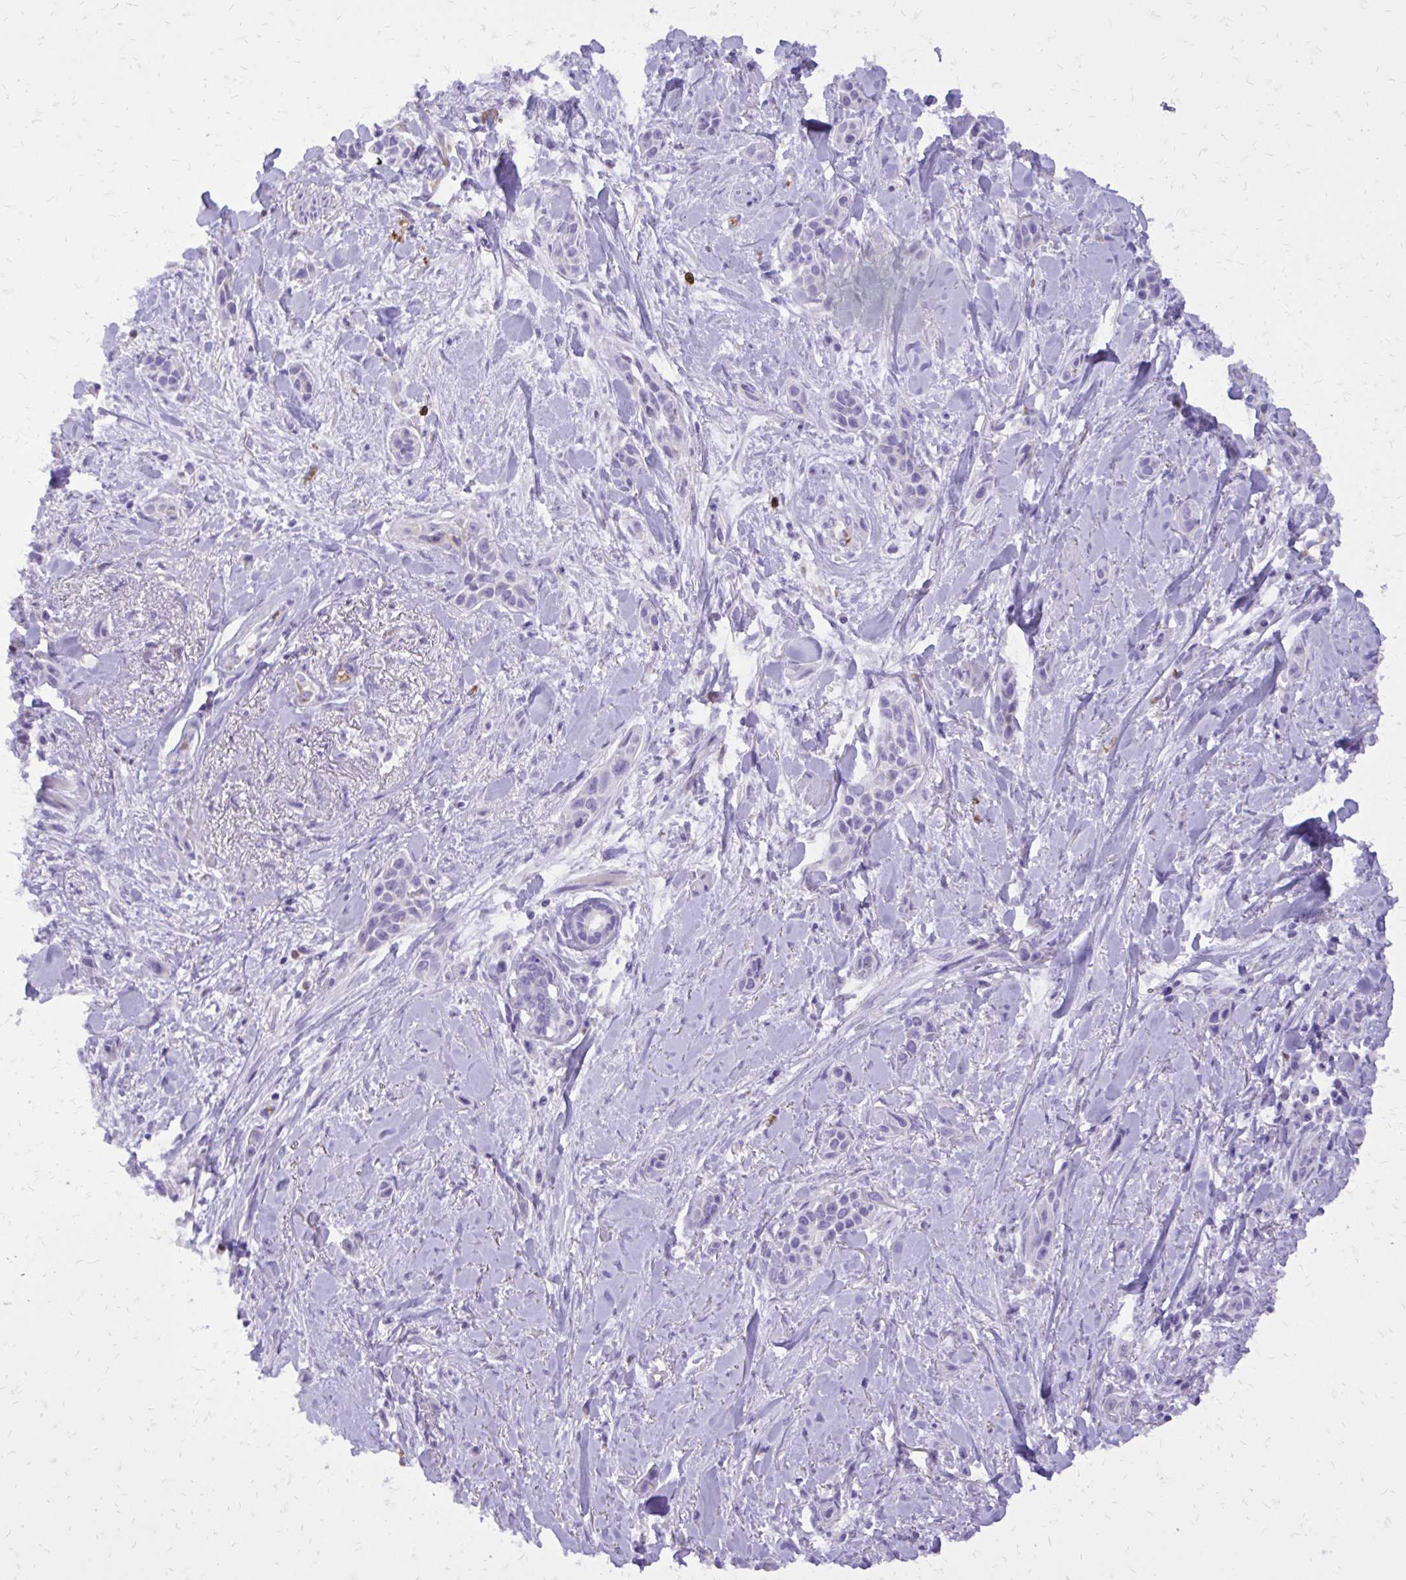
{"staining": {"intensity": "negative", "quantity": "none", "location": "none"}, "tissue": "skin cancer", "cell_type": "Tumor cells", "image_type": "cancer", "snomed": [{"axis": "morphology", "description": "Squamous cell carcinoma, NOS"}, {"axis": "topography", "description": "Skin"}], "caption": "DAB (3,3'-diaminobenzidine) immunohistochemical staining of human skin squamous cell carcinoma shows no significant staining in tumor cells.", "gene": "CAT", "patient": {"sex": "female", "age": 69}}